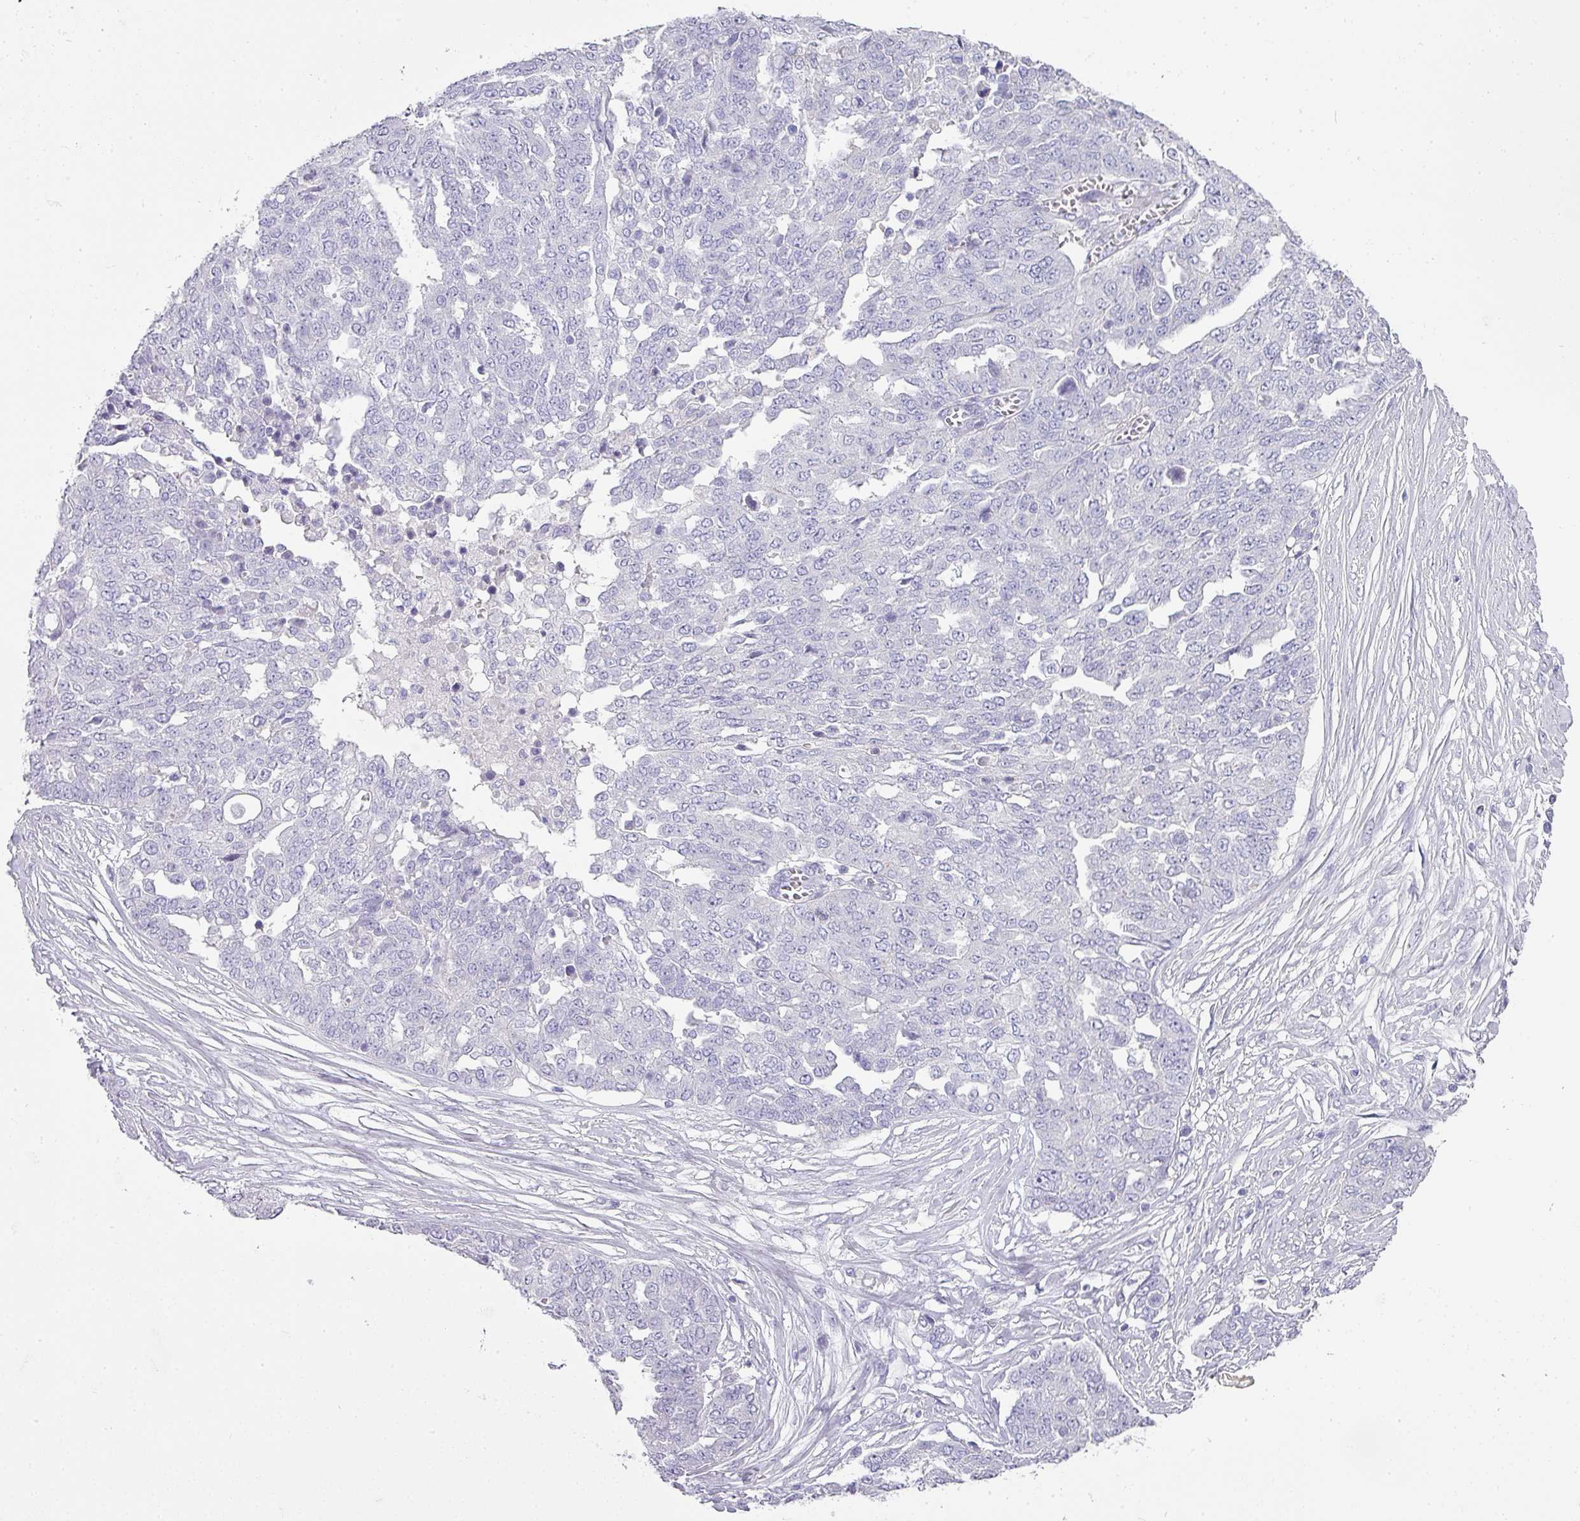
{"staining": {"intensity": "negative", "quantity": "none", "location": "none"}, "tissue": "ovarian cancer", "cell_type": "Tumor cells", "image_type": "cancer", "snomed": [{"axis": "morphology", "description": "Cystadenocarcinoma, serous, NOS"}, {"axis": "topography", "description": "Soft tissue"}, {"axis": "topography", "description": "Ovary"}], "caption": "Tumor cells are negative for protein expression in human ovarian serous cystadenocarcinoma.", "gene": "GLI4", "patient": {"sex": "female", "age": 57}}